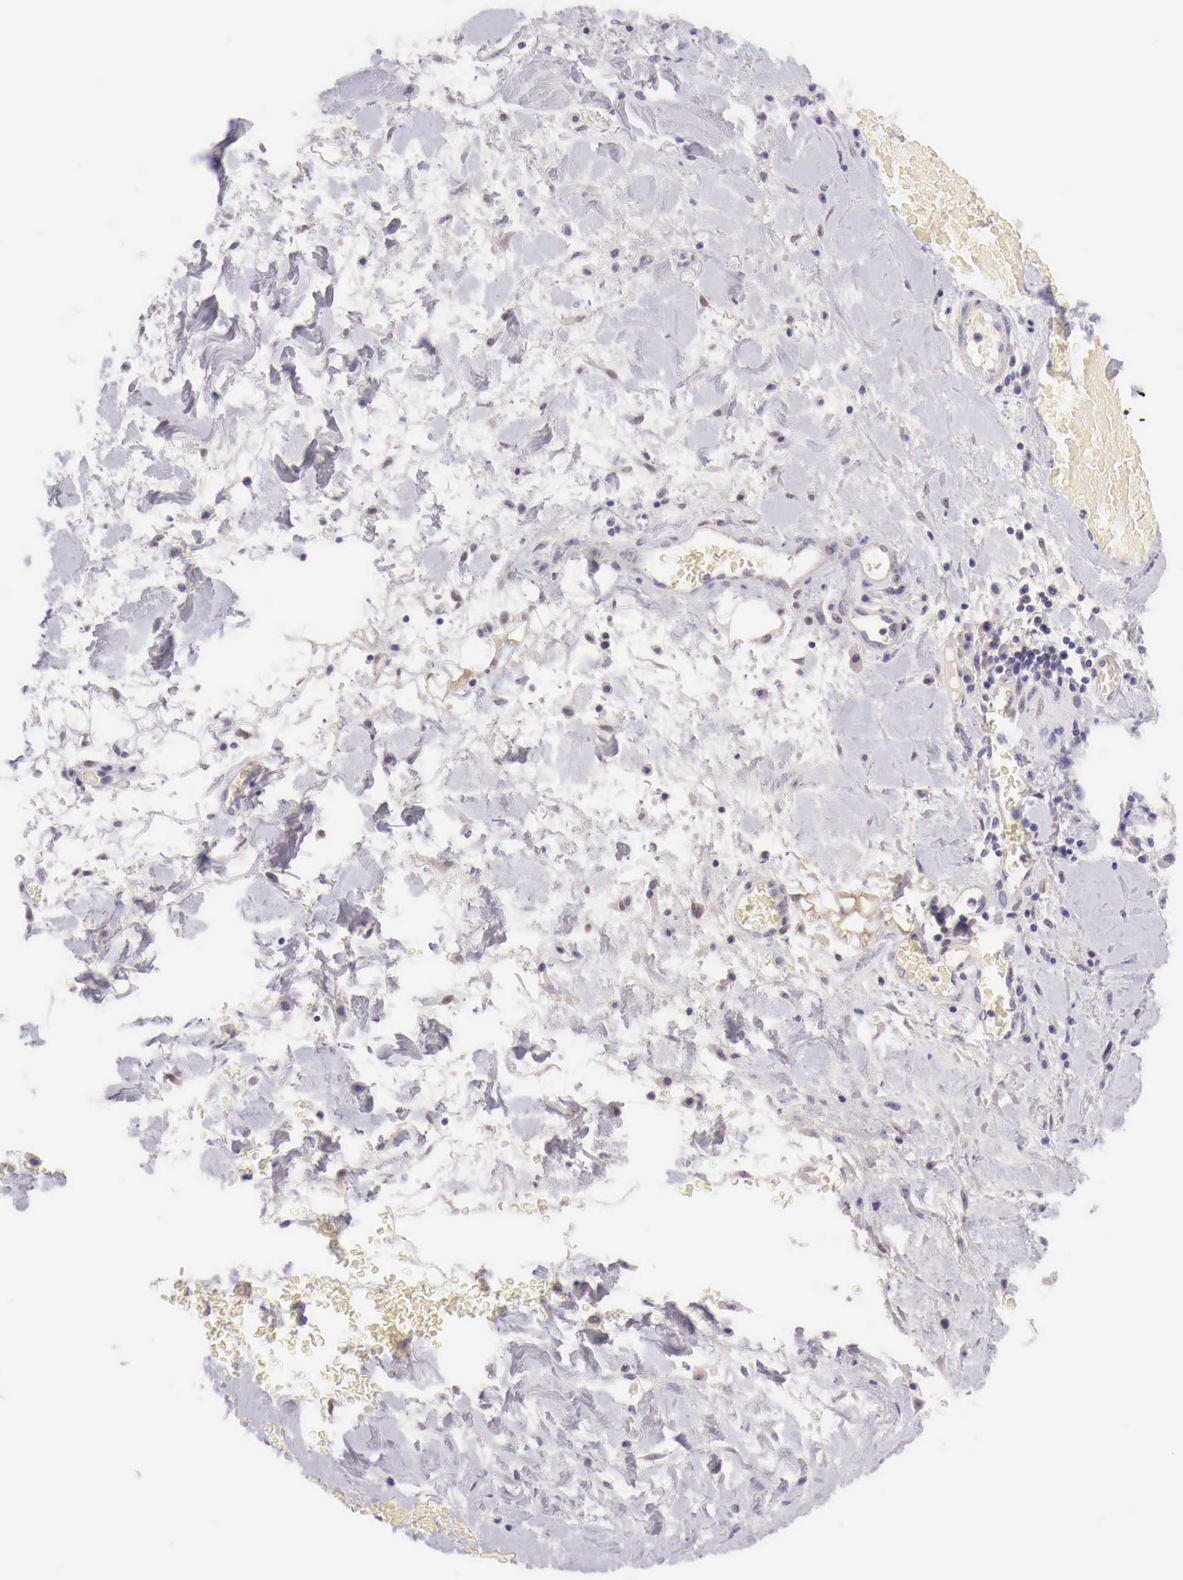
{"staining": {"intensity": "negative", "quantity": "none", "location": "none"}, "tissue": "skin cancer", "cell_type": "Tumor cells", "image_type": "cancer", "snomed": [{"axis": "morphology", "description": "Squamous cell carcinoma, NOS"}, {"axis": "topography", "description": "Skin"}], "caption": "Micrograph shows no protein staining in tumor cells of skin cancer tissue.", "gene": "BCL6", "patient": {"sex": "male", "age": 84}}